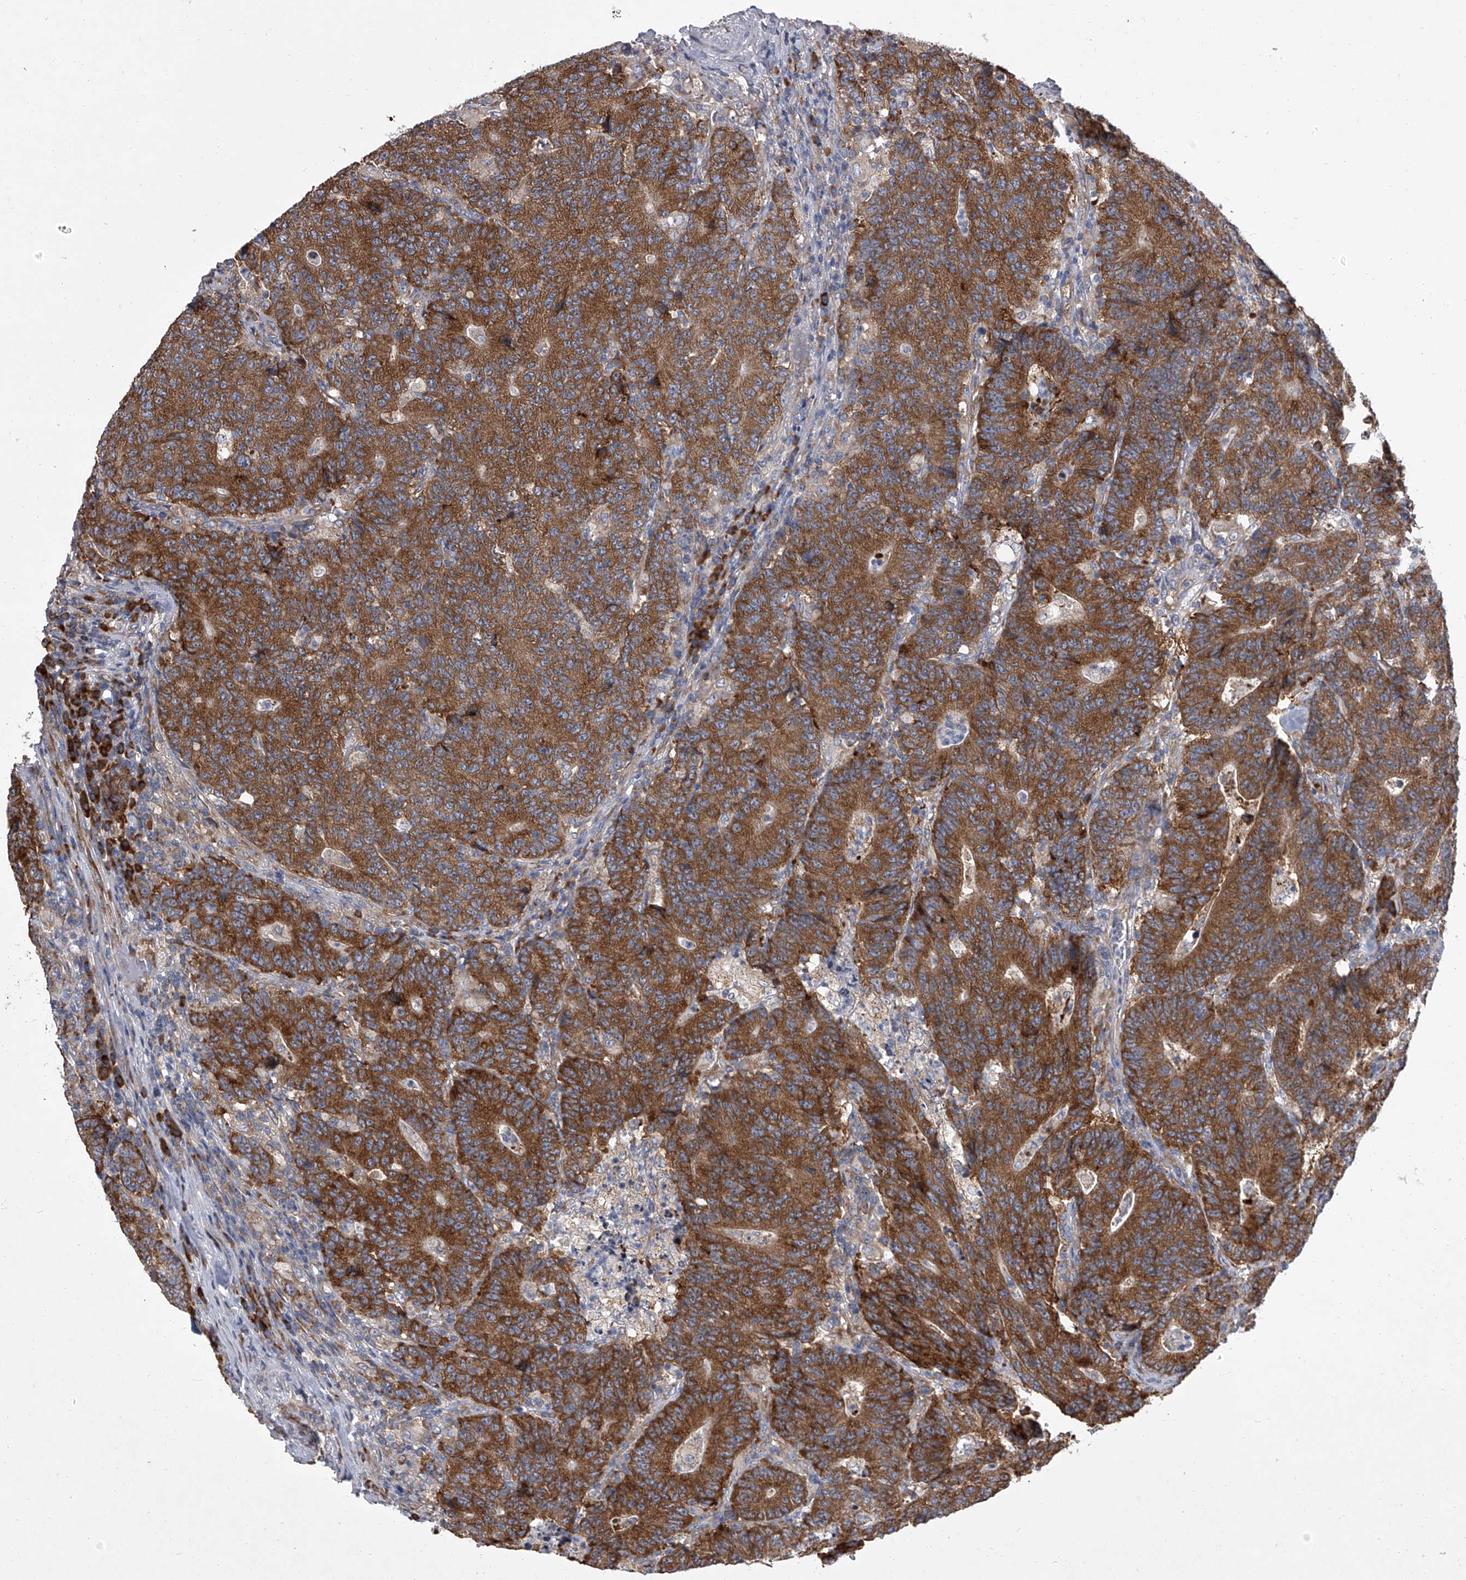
{"staining": {"intensity": "strong", "quantity": ">75%", "location": "cytoplasmic/membranous"}, "tissue": "colorectal cancer", "cell_type": "Tumor cells", "image_type": "cancer", "snomed": [{"axis": "morphology", "description": "Normal tissue, NOS"}, {"axis": "morphology", "description": "Adenocarcinoma, NOS"}, {"axis": "topography", "description": "Colon"}], "caption": "The immunohistochemical stain labels strong cytoplasmic/membranous staining in tumor cells of colorectal cancer (adenocarcinoma) tissue. The staining is performed using DAB brown chromogen to label protein expression. The nuclei are counter-stained blue using hematoxylin.", "gene": "EIF2S2", "patient": {"sex": "female", "age": 75}}